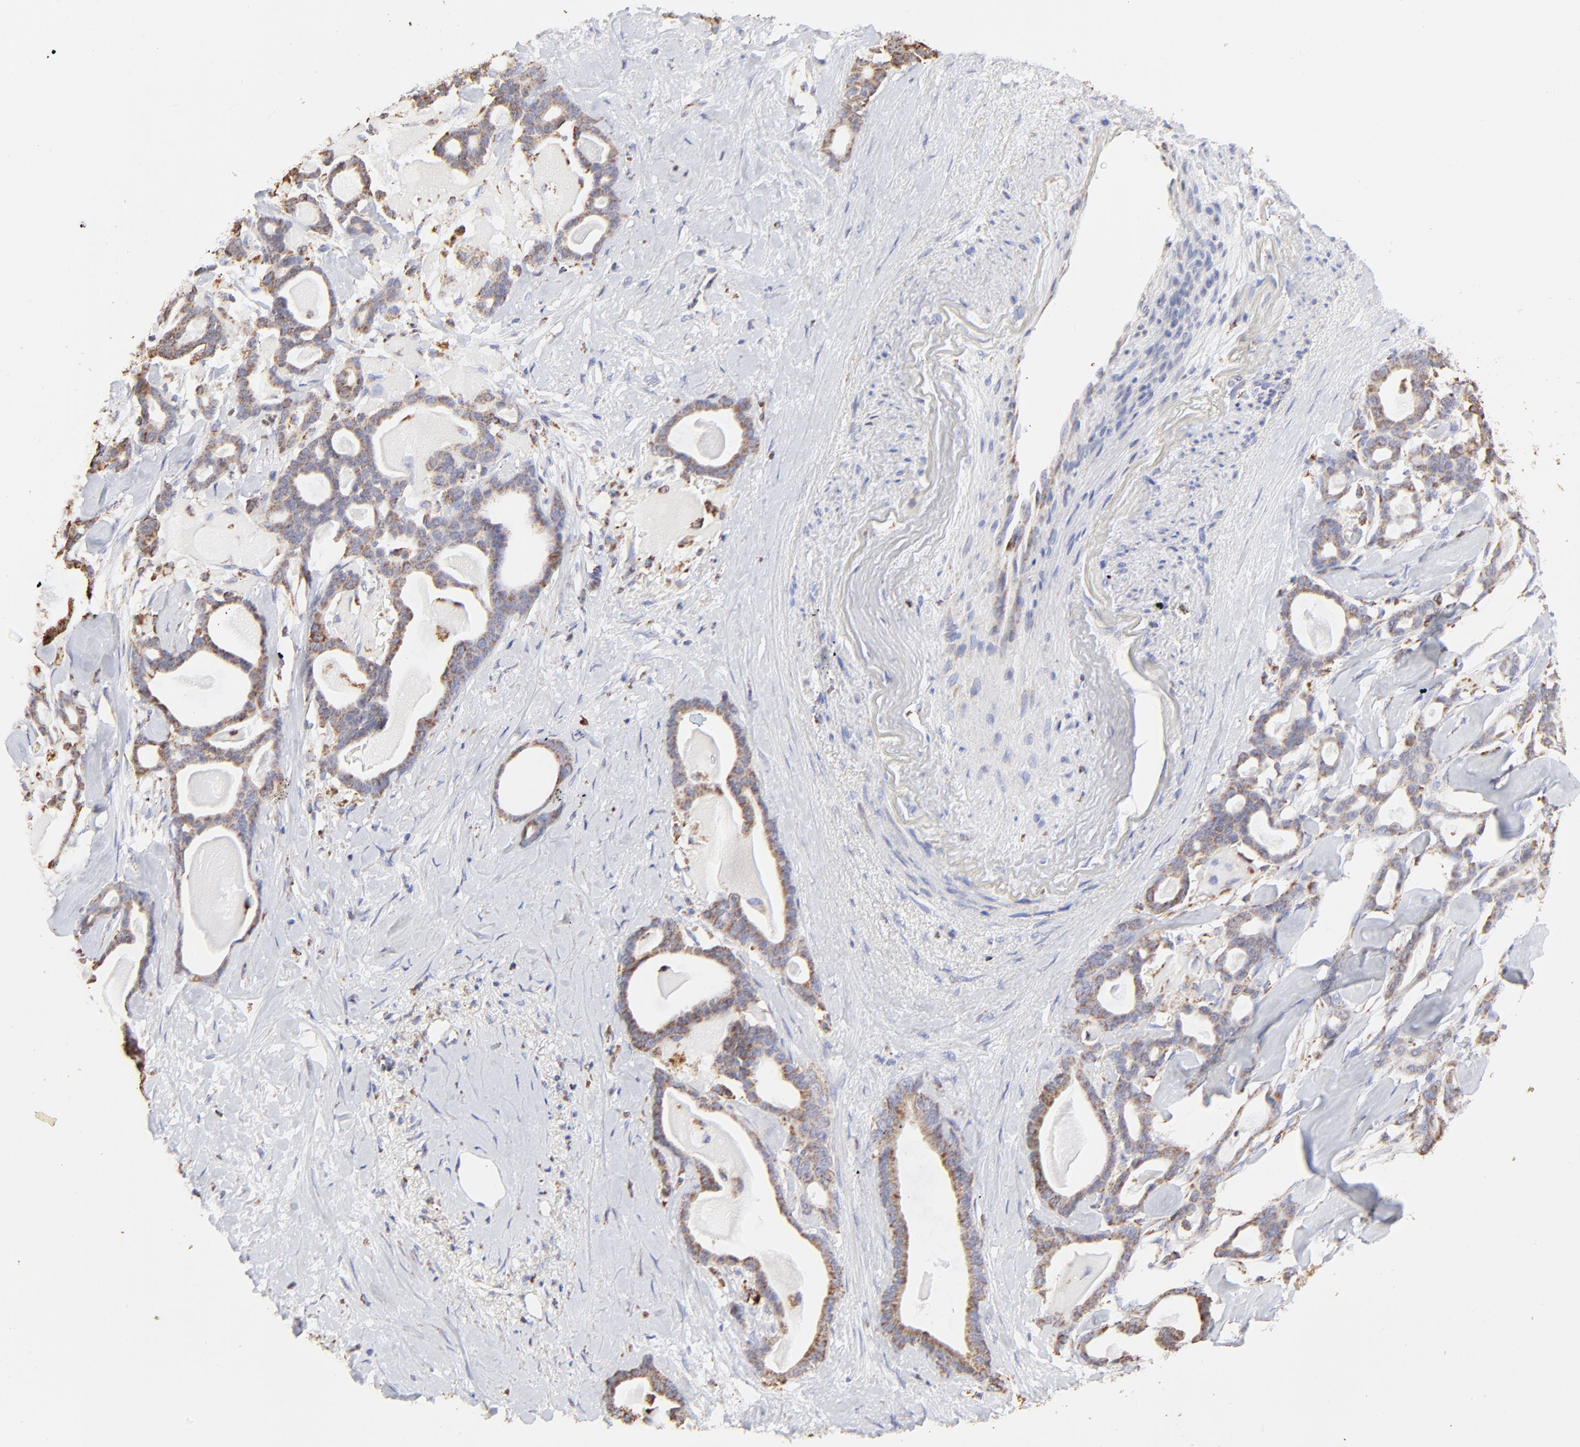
{"staining": {"intensity": "moderate", "quantity": ">75%", "location": "cytoplasmic/membranous"}, "tissue": "pancreatic cancer", "cell_type": "Tumor cells", "image_type": "cancer", "snomed": [{"axis": "morphology", "description": "Adenocarcinoma, NOS"}, {"axis": "topography", "description": "Pancreas"}], "caption": "There is medium levels of moderate cytoplasmic/membranous staining in tumor cells of pancreatic adenocarcinoma, as demonstrated by immunohistochemical staining (brown color).", "gene": "COX4I1", "patient": {"sex": "male", "age": 63}}